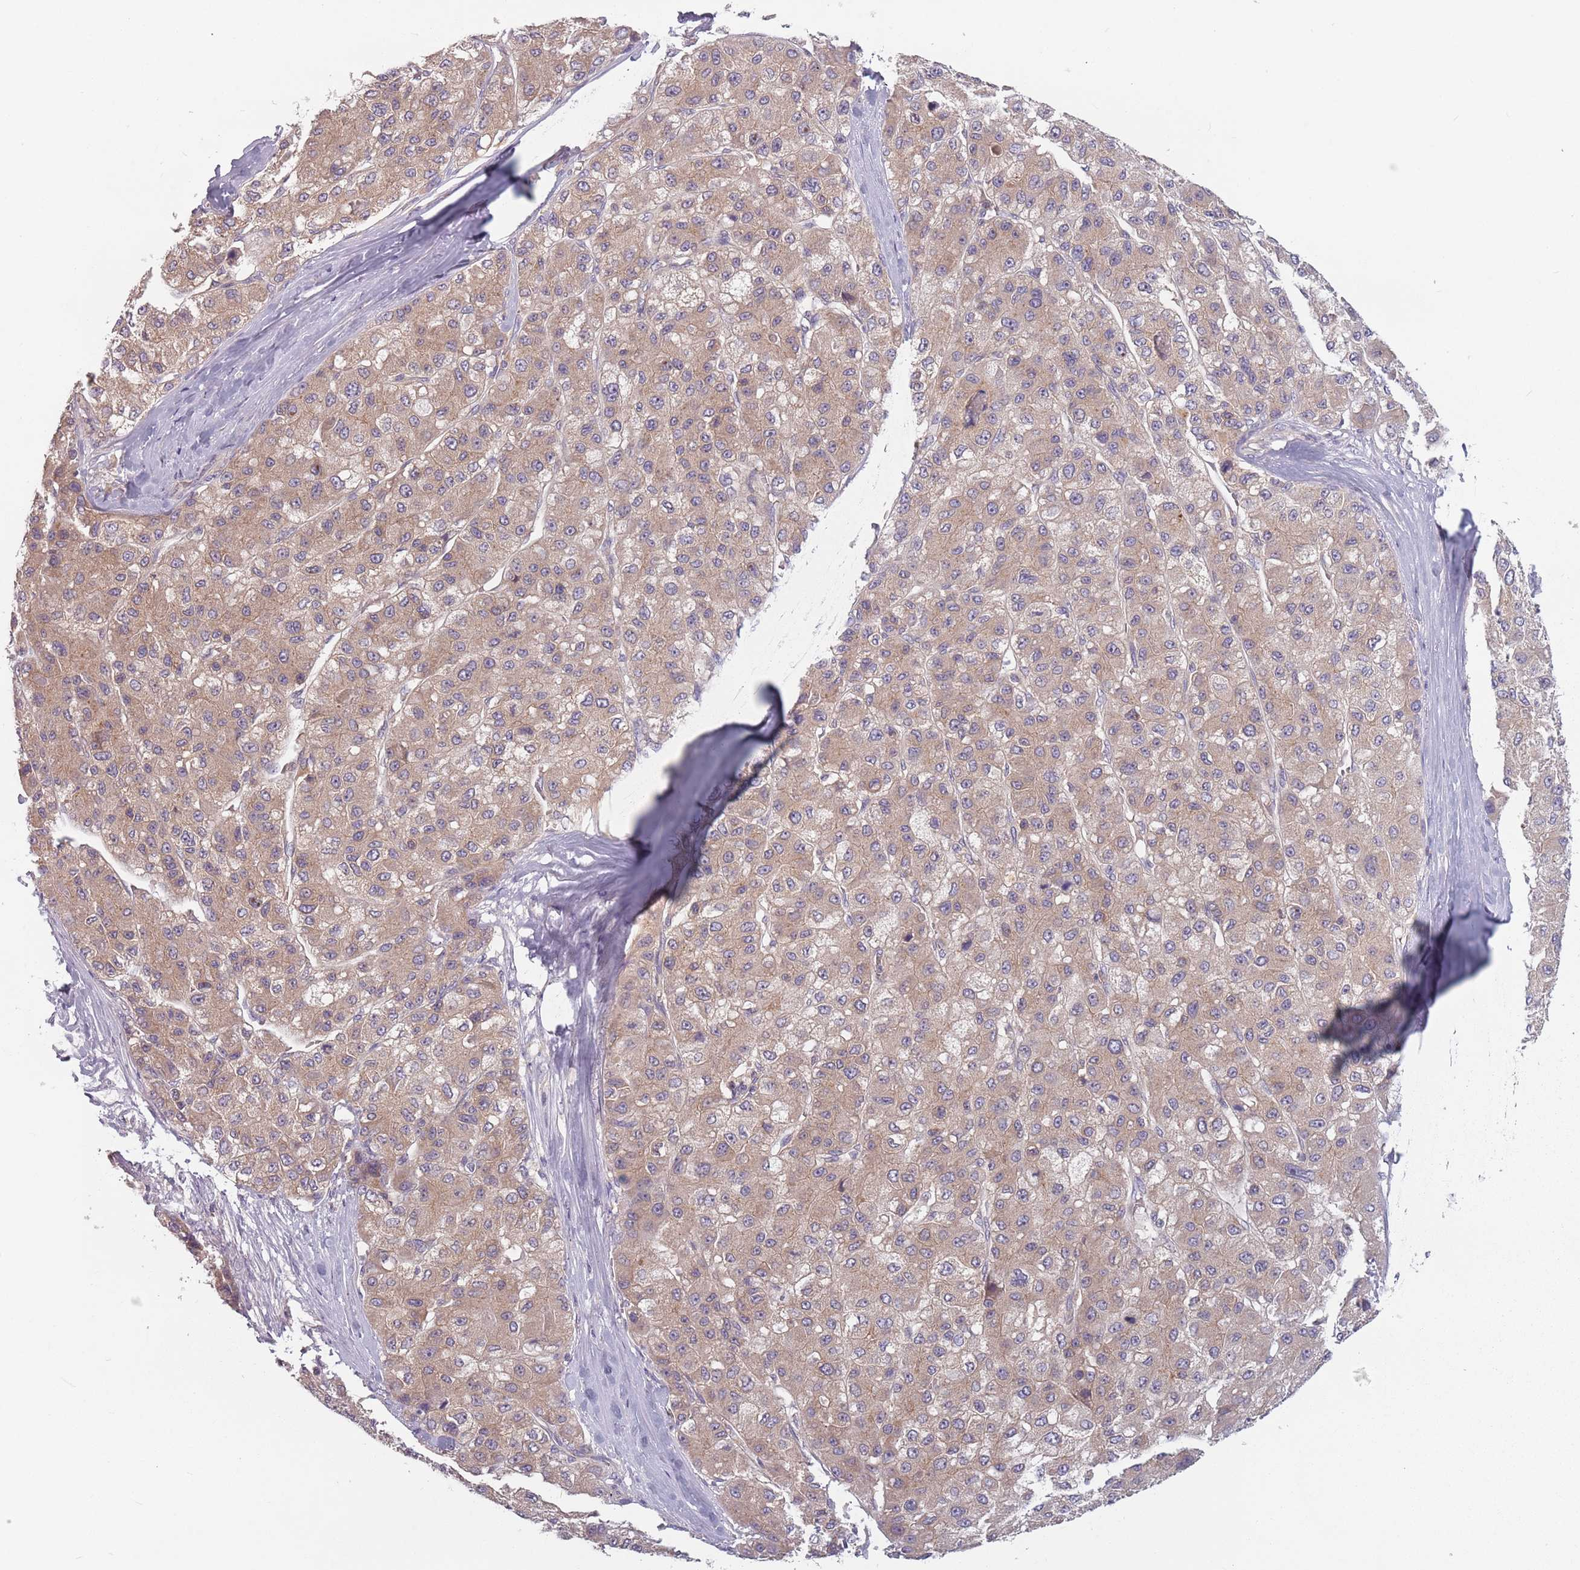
{"staining": {"intensity": "moderate", "quantity": ">75%", "location": "cytoplasmic/membranous"}, "tissue": "liver cancer", "cell_type": "Tumor cells", "image_type": "cancer", "snomed": [{"axis": "morphology", "description": "Carcinoma, Hepatocellular, NOS"}, {"axis": "topography", "description": "Liver"}], "caption": "Liver cancer stained for a protein (brown) displays moderate cytoplasmic/membranous positive positivity in about >75% of tumor cells.", "gene": "ASB13", "patient": {"sex": "male", "age": 80}}